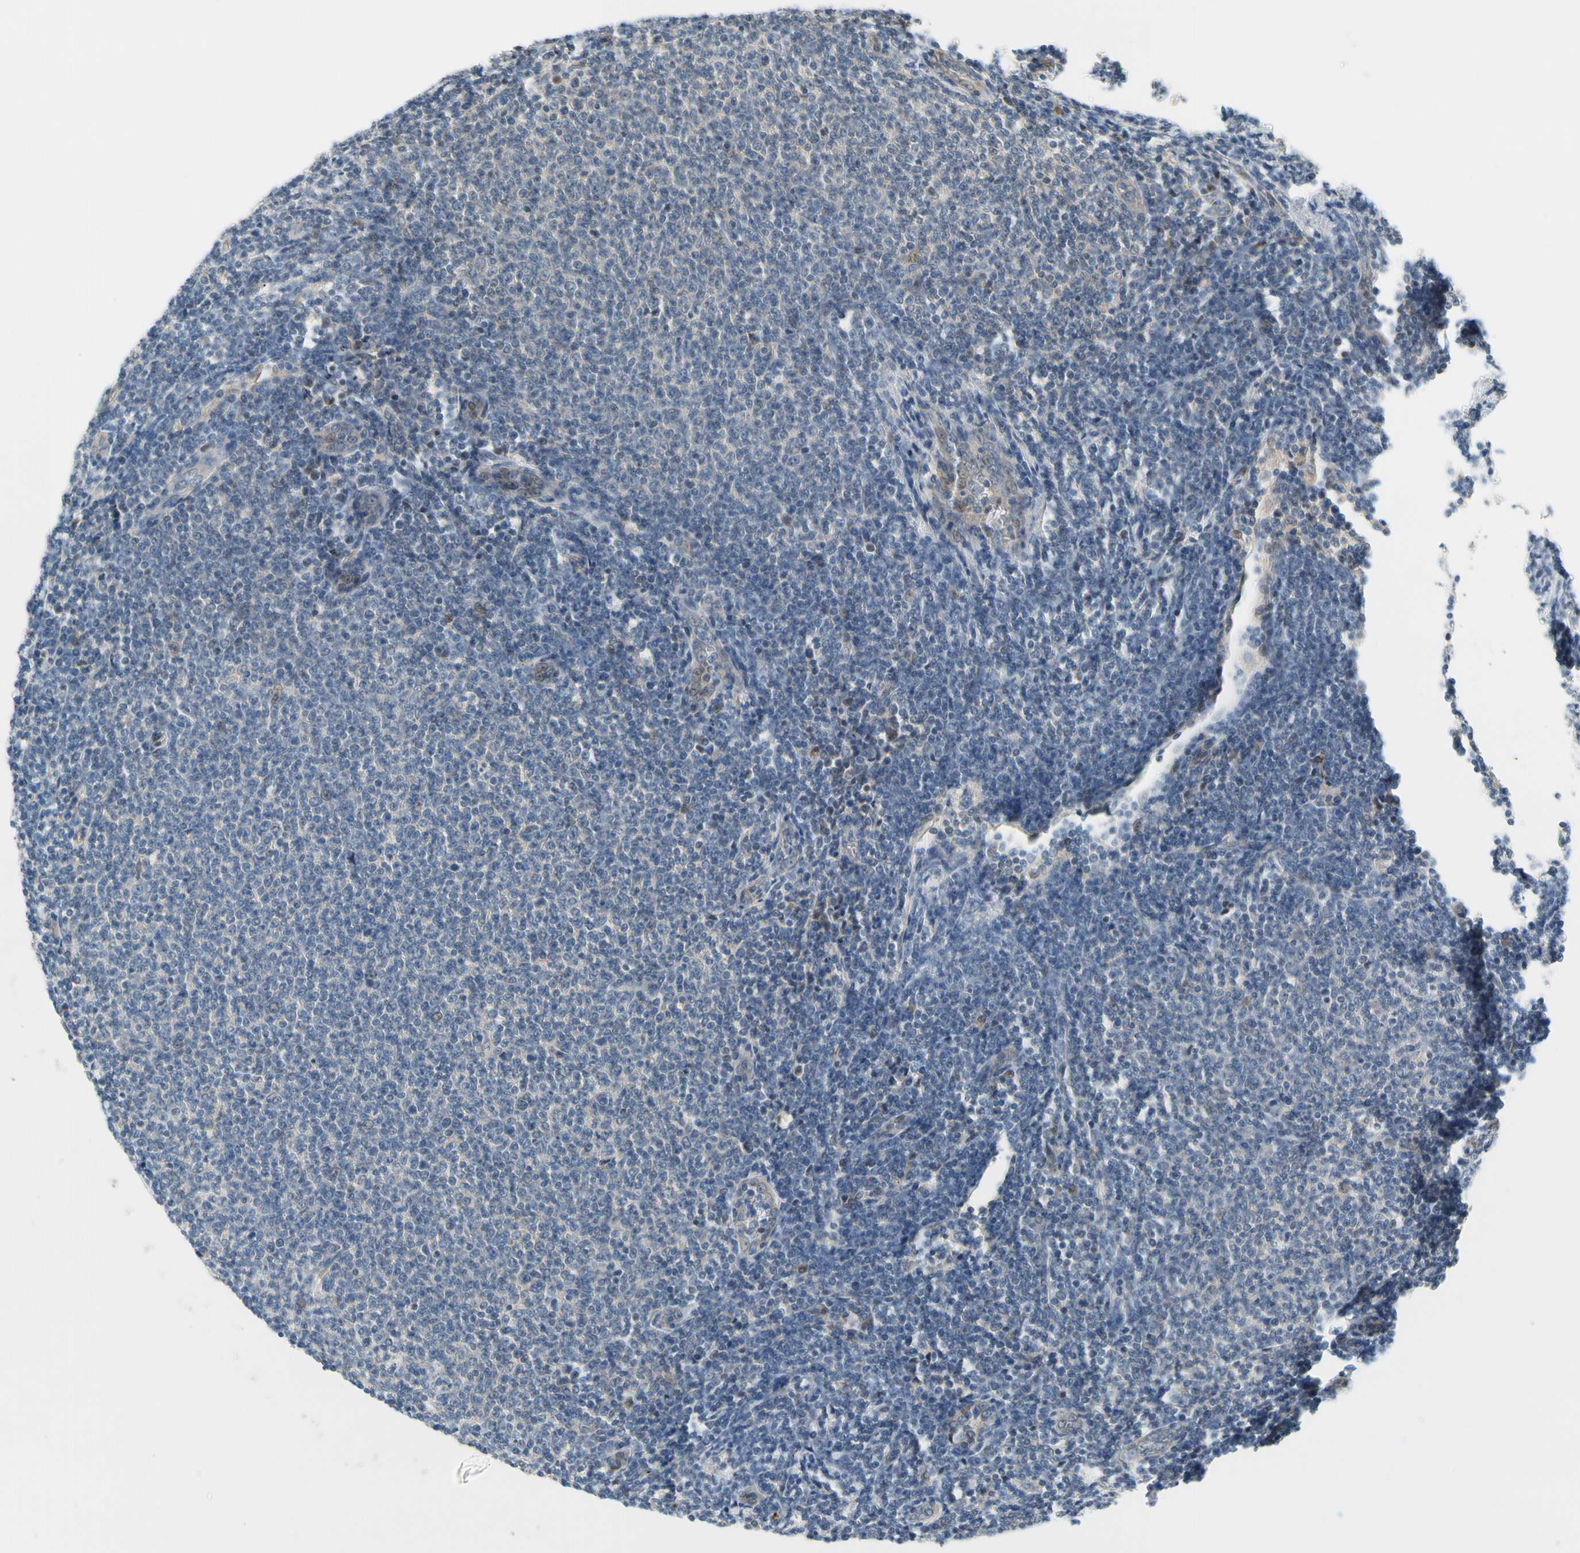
{"staining": {"intensity": "moderate", "quantity": "<25%", "location": "cytoplasmic/membranous"}, "tissue": "lymphoma", "cell_type": "Tumor cells", "image_type": "cancer", "snomed": [{"axis": "morphology", "description": "Malignant lymphoma, non-Hodgkin's type, Low grade"}, {"axis": "topography", "description": "Lymph node"}], "caption": "This photomicrograph displays immunohistochemistry (IHC) staining of human low-grade malignant lymphoma, non-Hodgkin's type, with low moderate cytoplasmic/membranous expression in approximately <25% of tumor cells.", "gene": "CFAP36", "patient": {"sex": "male", "age": 66}}